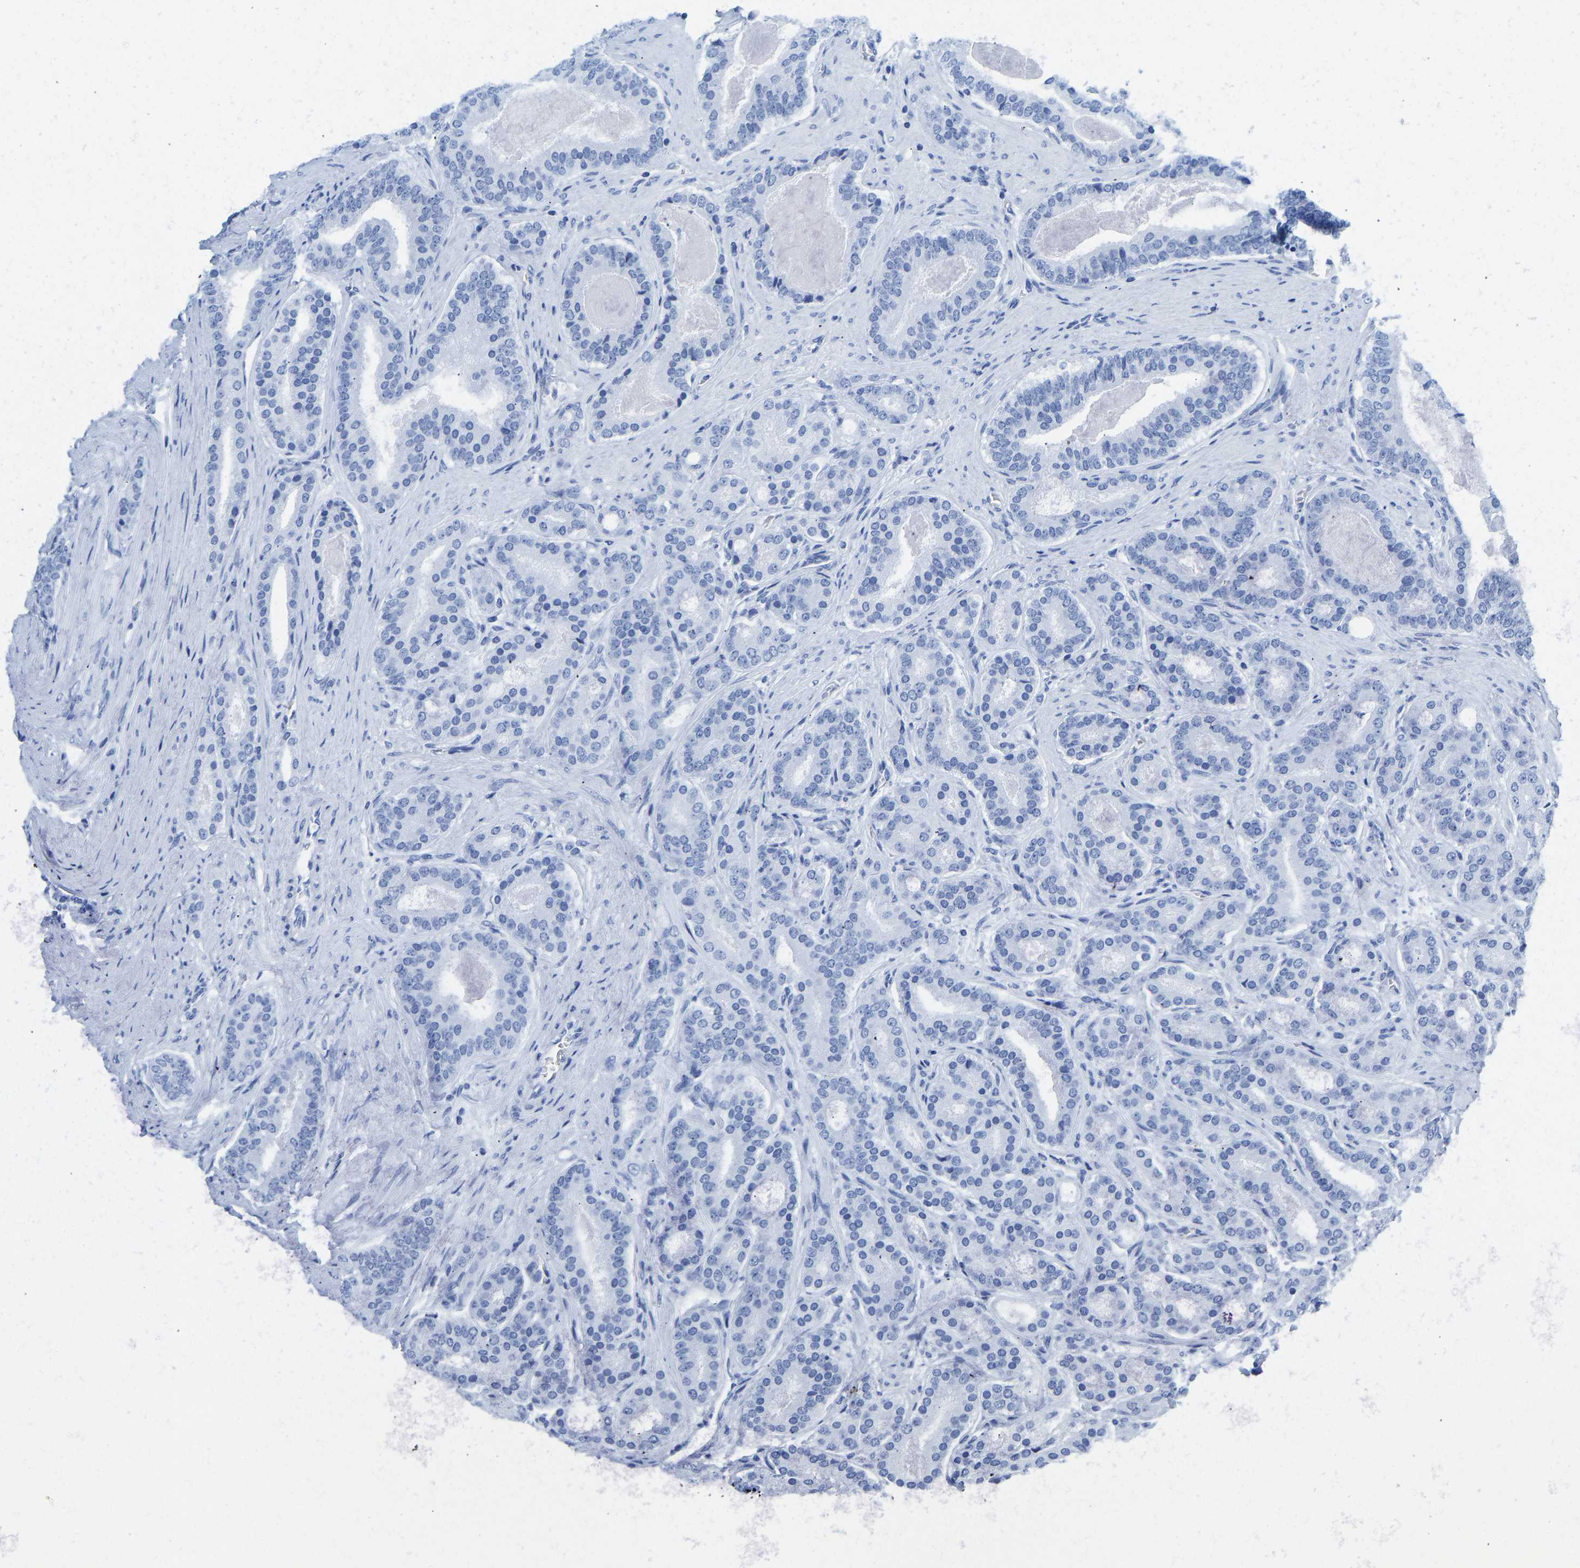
{"staining": {"intensity": "negative", "quantity": "none", "location": "none"}, "tissue": "prostate cancer", "cell_type": "Tumor cells", "image_type": "cancer", "snomed": [{"axis": "morphology", "description": "Adenocarcinoma, High grade"}, {"axis": "topography", "description": "Prostate"}], "caption": "IHC histopathology image of neoplastic tissue: human prostate adenocarcinoma (high-grade) stained with DAB displays no significant protein staining in tumor cells. (IHC, brightfield microscopy, high magnification).", "gene": "ELMO2", "patient": {"sex": "male", "age": 60}}